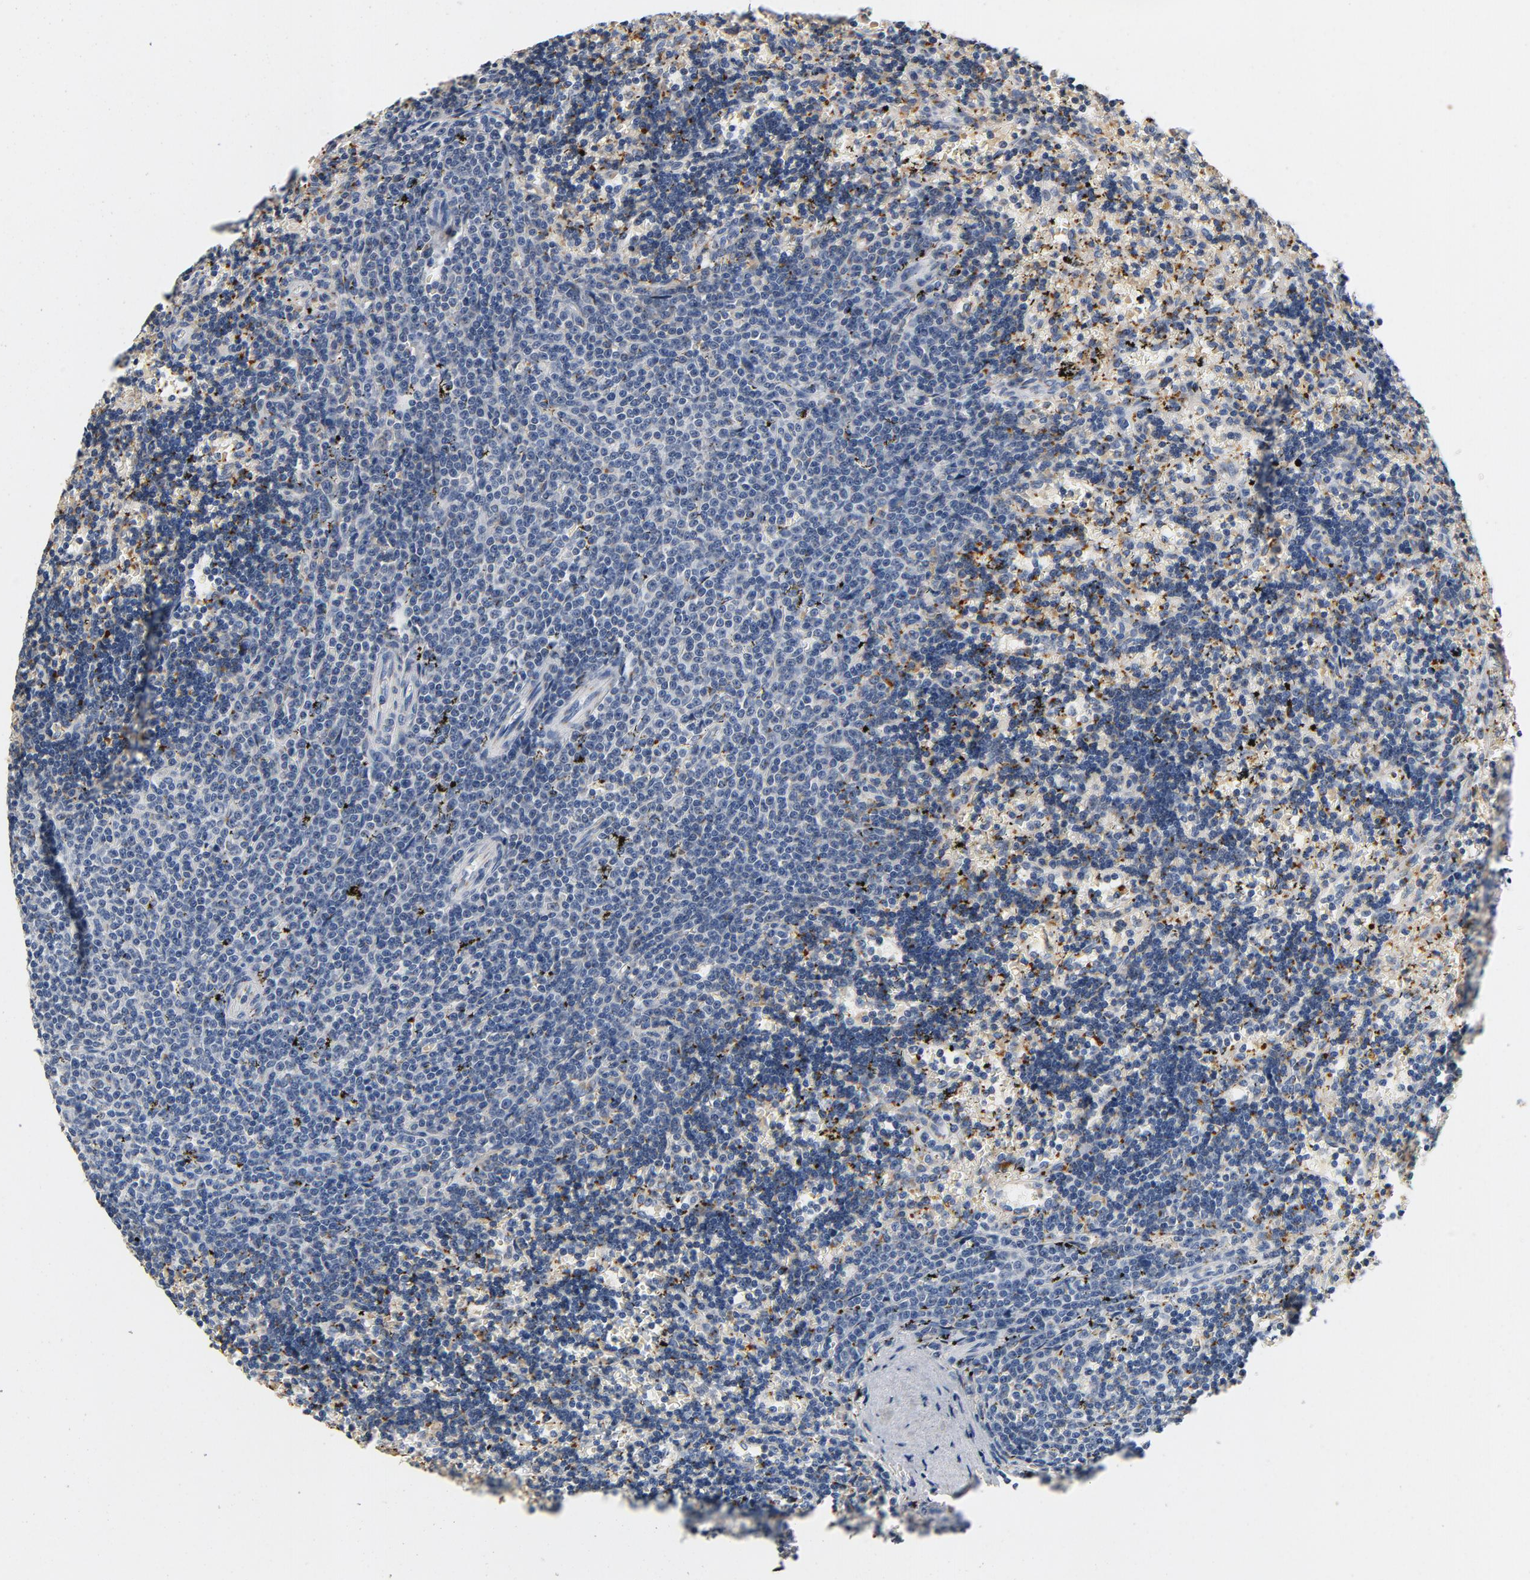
{"staining": {"intensity": "negative", "quantity": "none", "location": "none"}, "tissue": "lymphoma", "cell_type": "Tumor cells", "image_type": "cancer", "snomed": [{"axis": "morphology", "description": "Malignant lymphoma, non-Hodgkin's type, Low grade"}, {"axis": "topography", "description": "Spleen"}], "caption": "Immunohistochemical staining of low-grade malignant lymphoma, non-Hodgkin's type reveals no significant staining in tumor cells.", "gene": "LMAN2", "patient": {"sex": "male", "age": 60}}